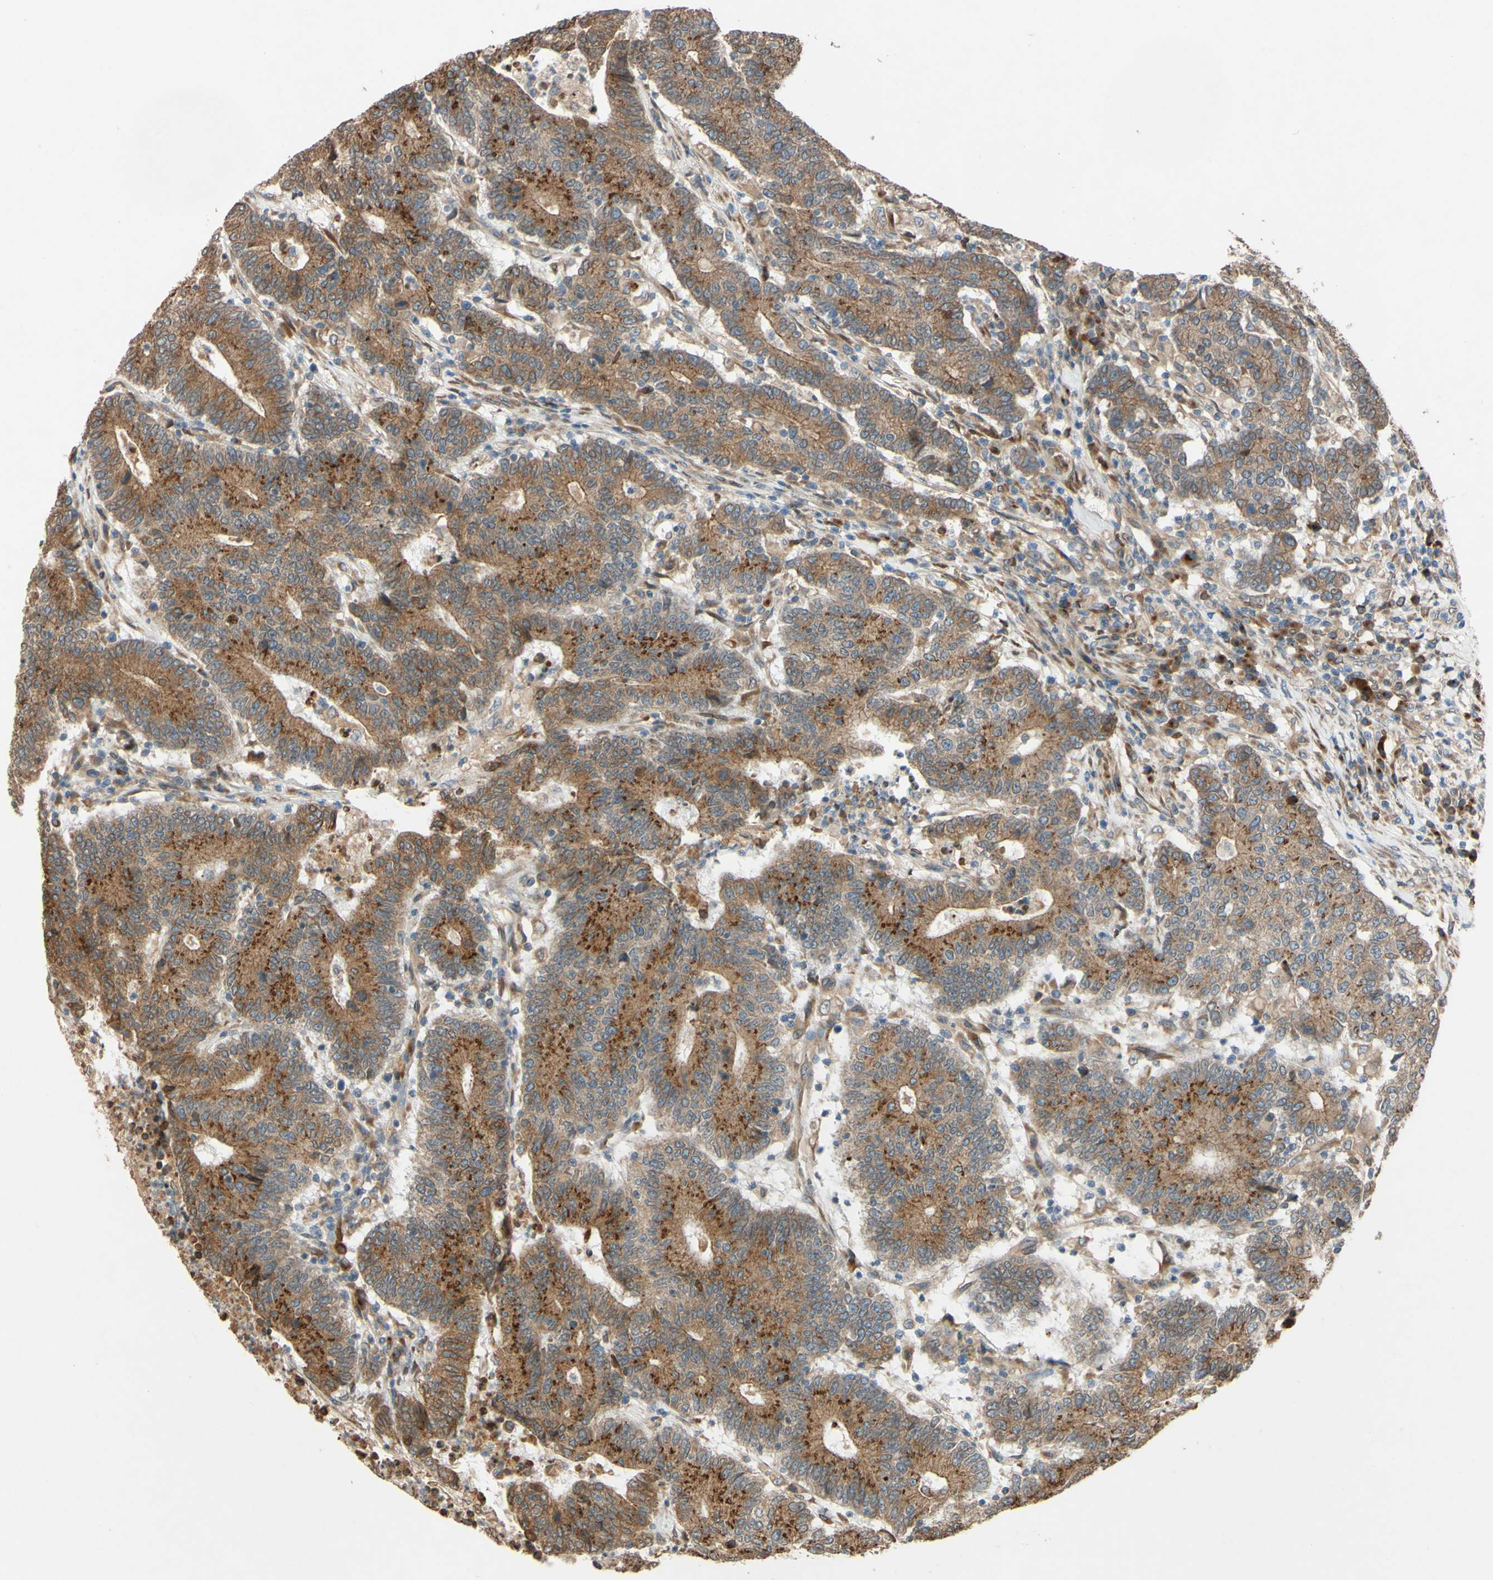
{"staining": {"intensity": "strong", "quantity": ">75%", "location": "cytoplasmic/membranous"}, "tissue": "colorectal cancer", "cell_type": "Tumor cells", "image_type": "cancer", "snomed": [{"axis": "morphology", "description": "Normal tissue, NOS"}, {"axis": "morphology", "description": "Adenocarcinoma, NOS"}, {"axis": "topography", "description": "Colon"}], "caption": "Tumor cells exhibit strong cytoplasmic/membranous positivity in approximately >75% of cells in colorectal cancer (adenocarcinoma).", "gene": "PTPRU", "patient": {"sex": "female", "age": 75}}